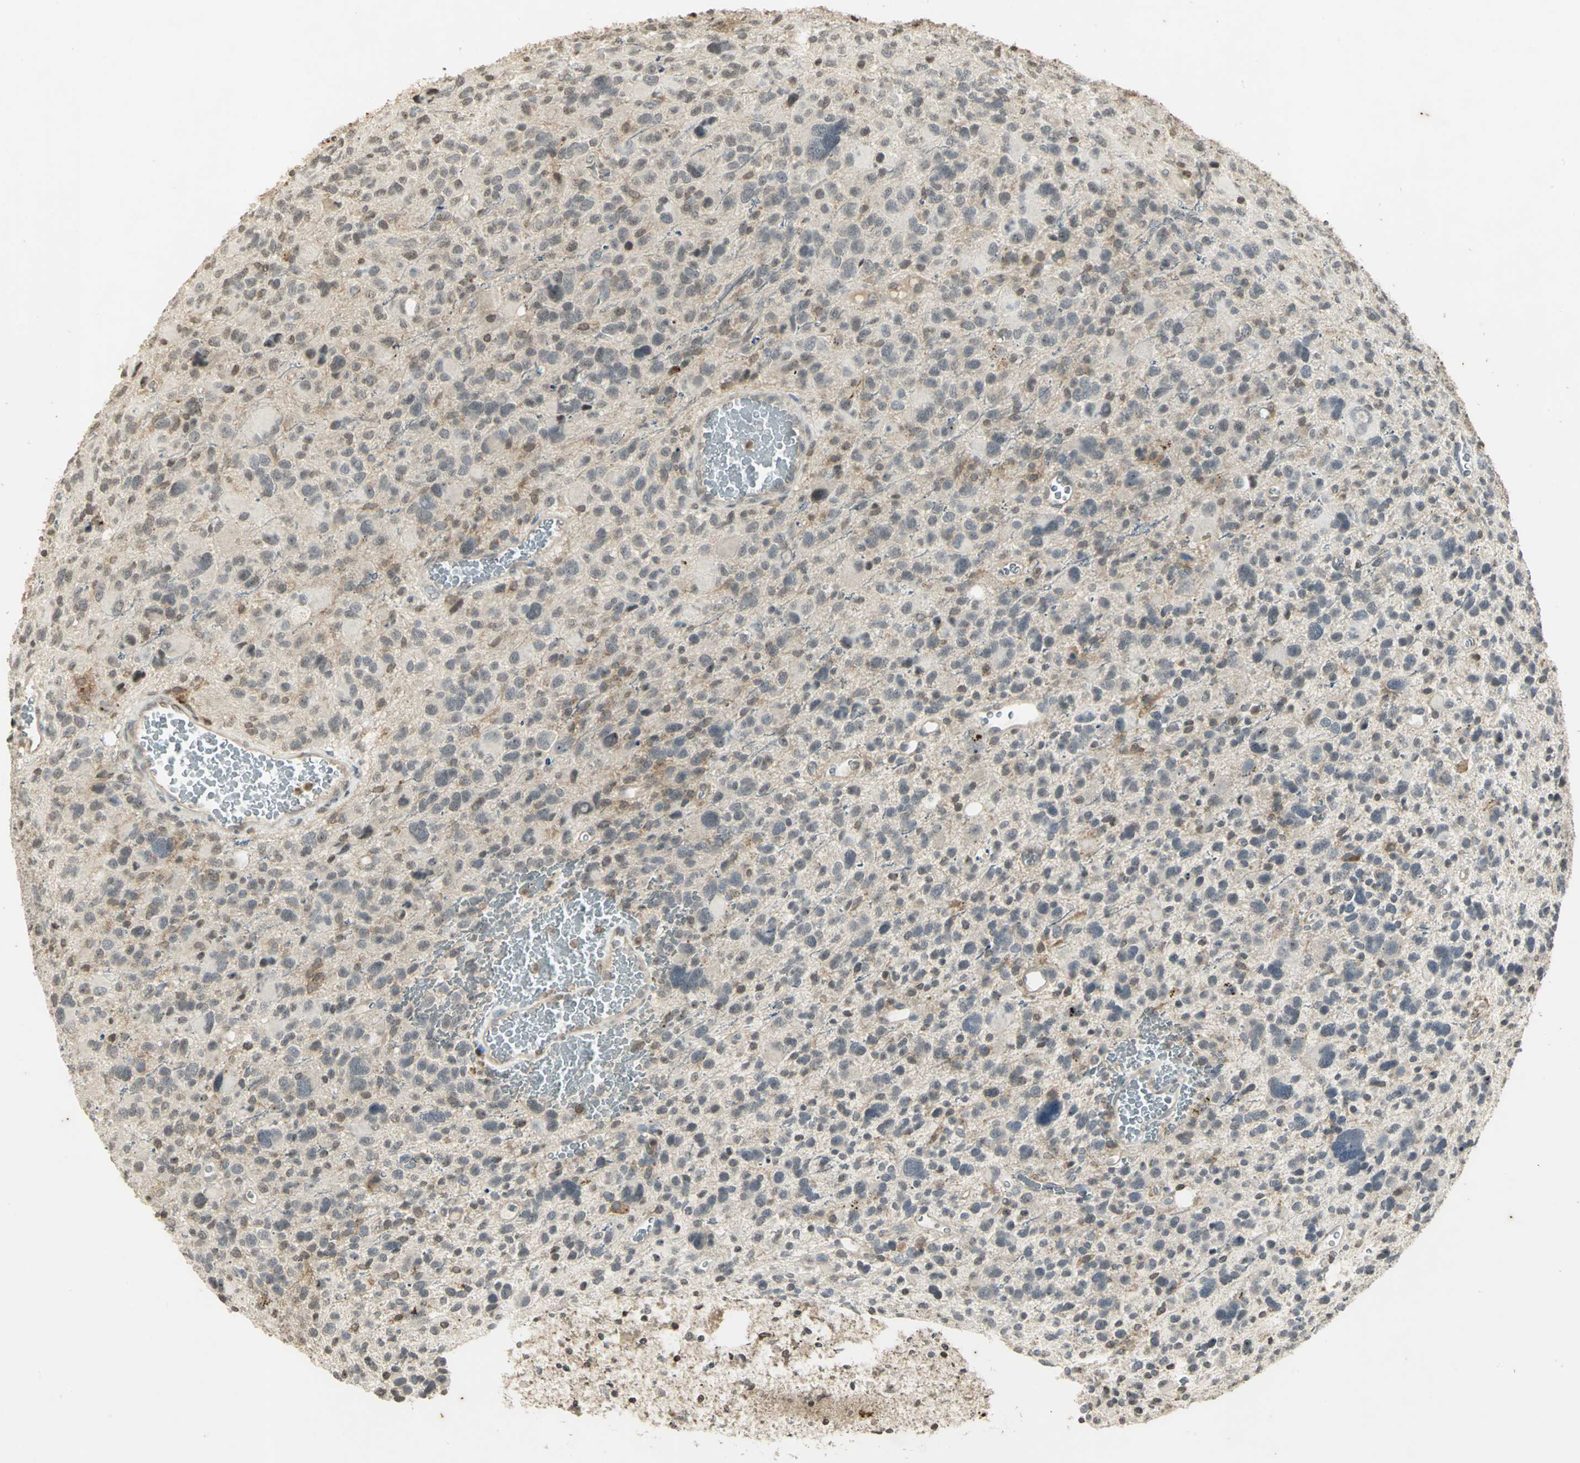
{"staining": {"intensity": "weak", "quantity": "<25%", "location": "cytoplasmic/membranous"}, "tissue": "glioma", "cell_type": "Tumor cells", "image_type": "cancer", "snomed": [{"axis": "morphology", "description": "Glioma, malignant, High grade"}, {"axis": "topography", "description": "Brain"}], "caption": "DAB immunohistochemical staining of human malignant glioma (high-grade) displays no significant staining in tumor cells. (DAB (3,3'-diaminobenzidine) immunohistochemistry (IHC), high magnification).", "gene": "IL16", "patient": {"sex": "male", "age": 48}}